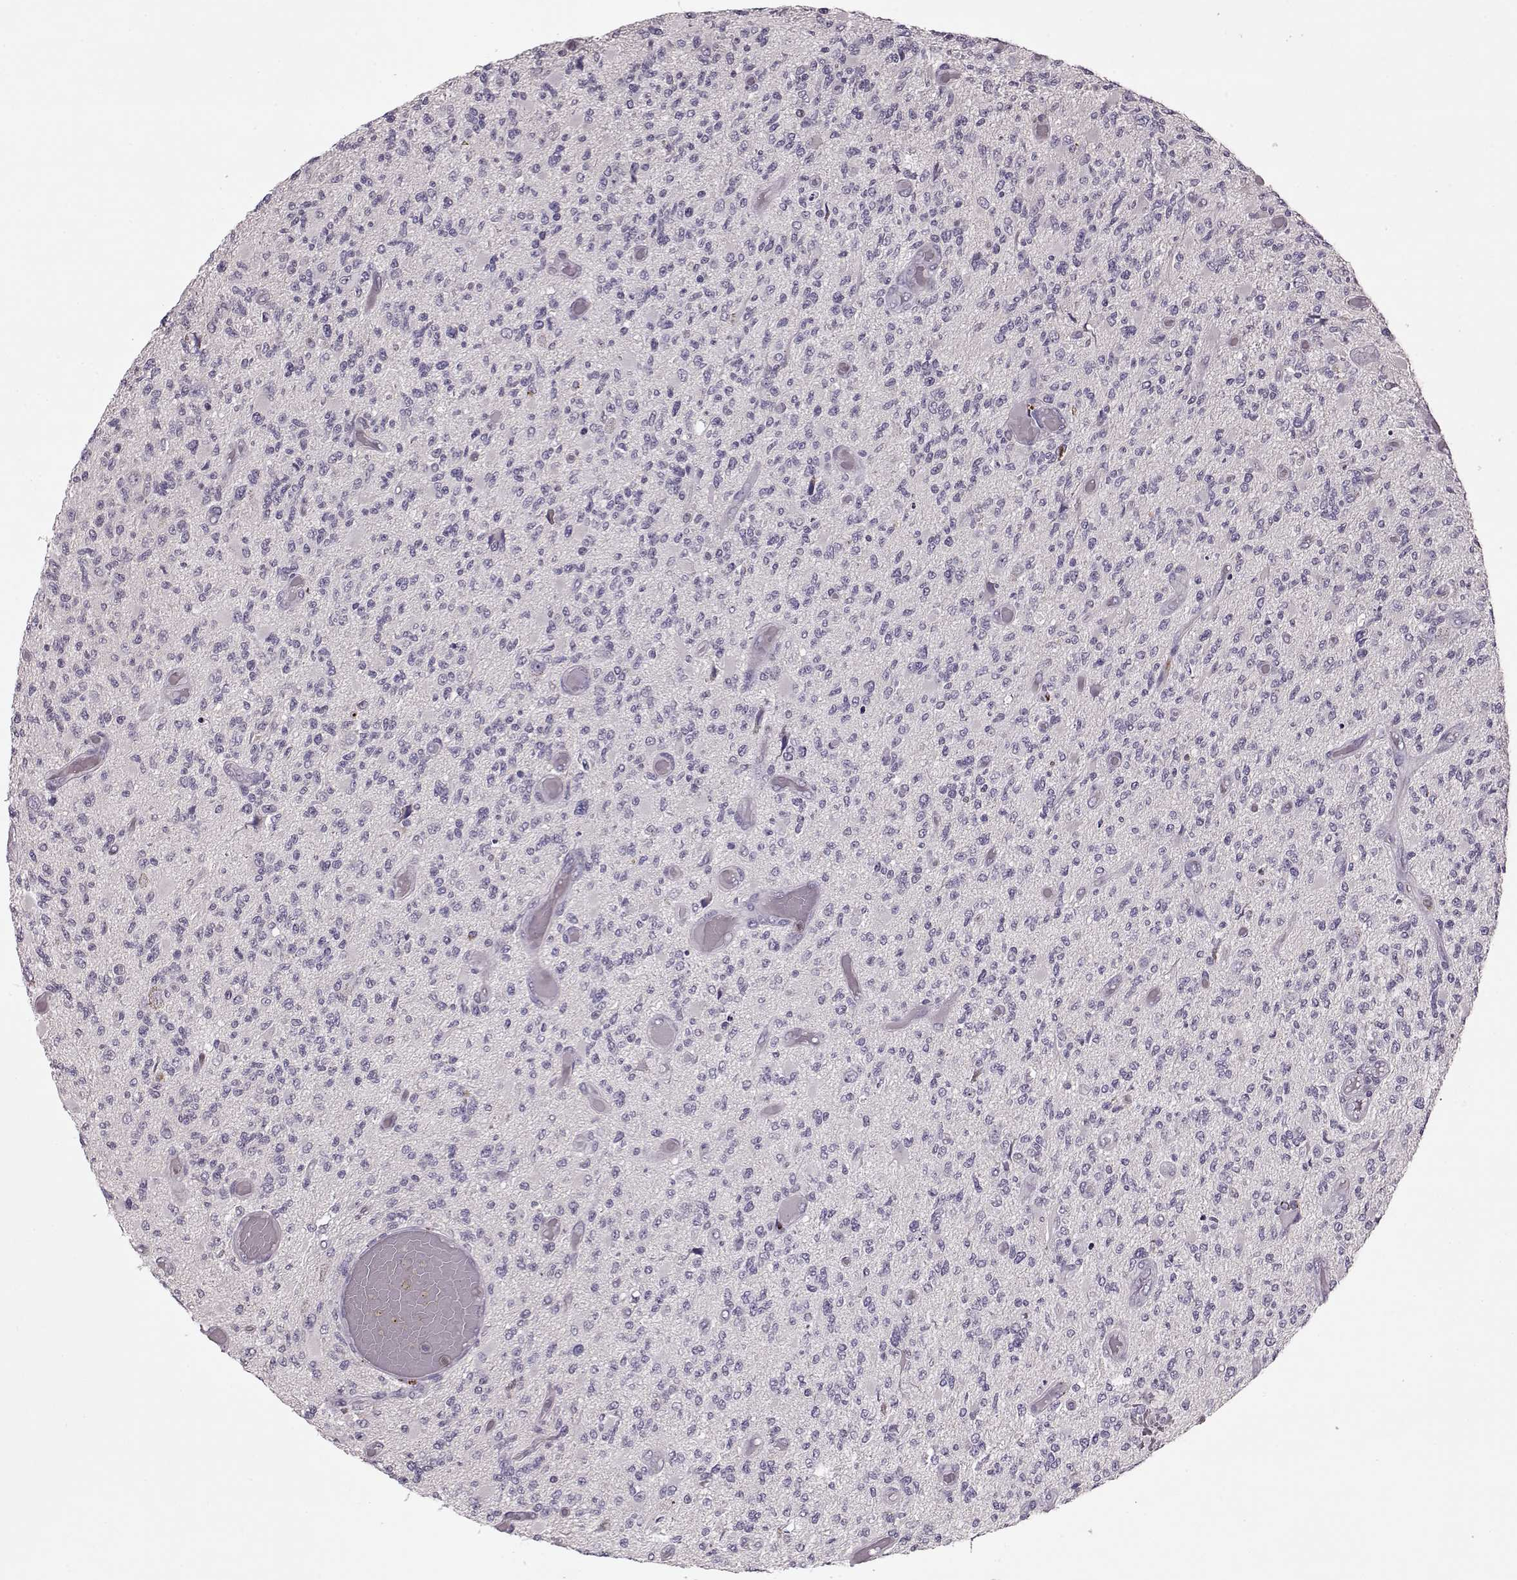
{"staining": {"intensity": "negative", "quantity": "none", "location": "none"}, "tissue": "glioma", "cell_type": "Tumor cells", "image_type": "cancer", "snomed": [{"axis": "morphology", "description": "Glioma, malignant, High grade"}, {"axis": "topography", "description": "Brain"}], "caption": "Tumor cells are negative for protein expression in human glioma.", "gene": "ACOT11", "patient": {"sex": "female", "age": 63}}